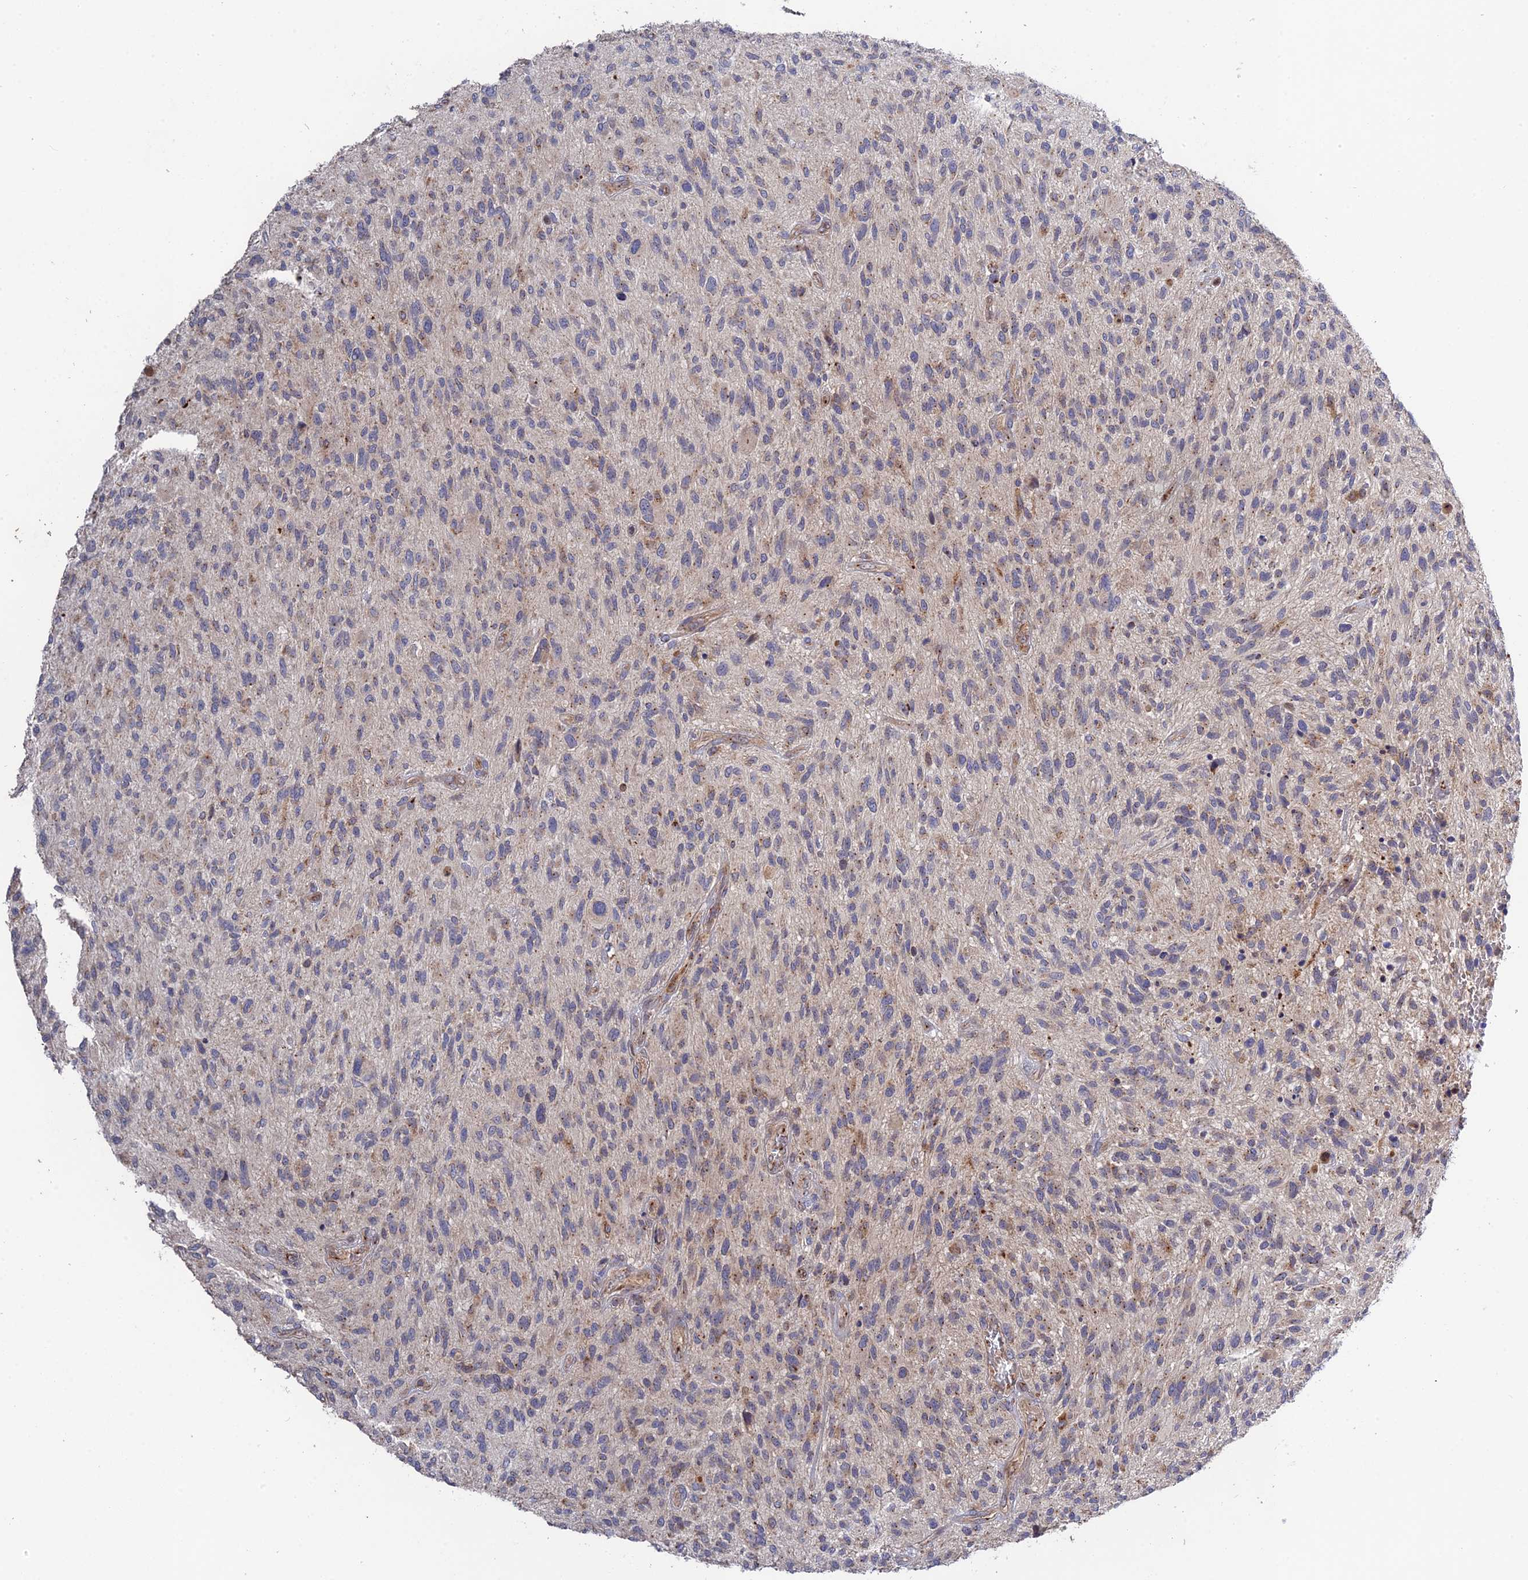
{"staining": {"intensity": "weak", "quantity": "<25%", "location": "cytoplasmic/membranous"}, "tissue": "glioma", "cell_type": "Tumor cells", "image_type": "cancer", "snomed": [{"axis": "morphology", "description": "Glioma, malignant, High grade"}, {"axis": "topography", "description": "Brain"}], "caption": "Immunohistochemical staining of malignant high-grade glioma shows no significant staining in tumor cells. The staining is performed using DAB (3,3'-diaminobenzidine) brown chromogen with nuclei counter-stained in using hematoxylin.", "gene": "RPIA", "patient": {"sex": "male", "age": 47}}